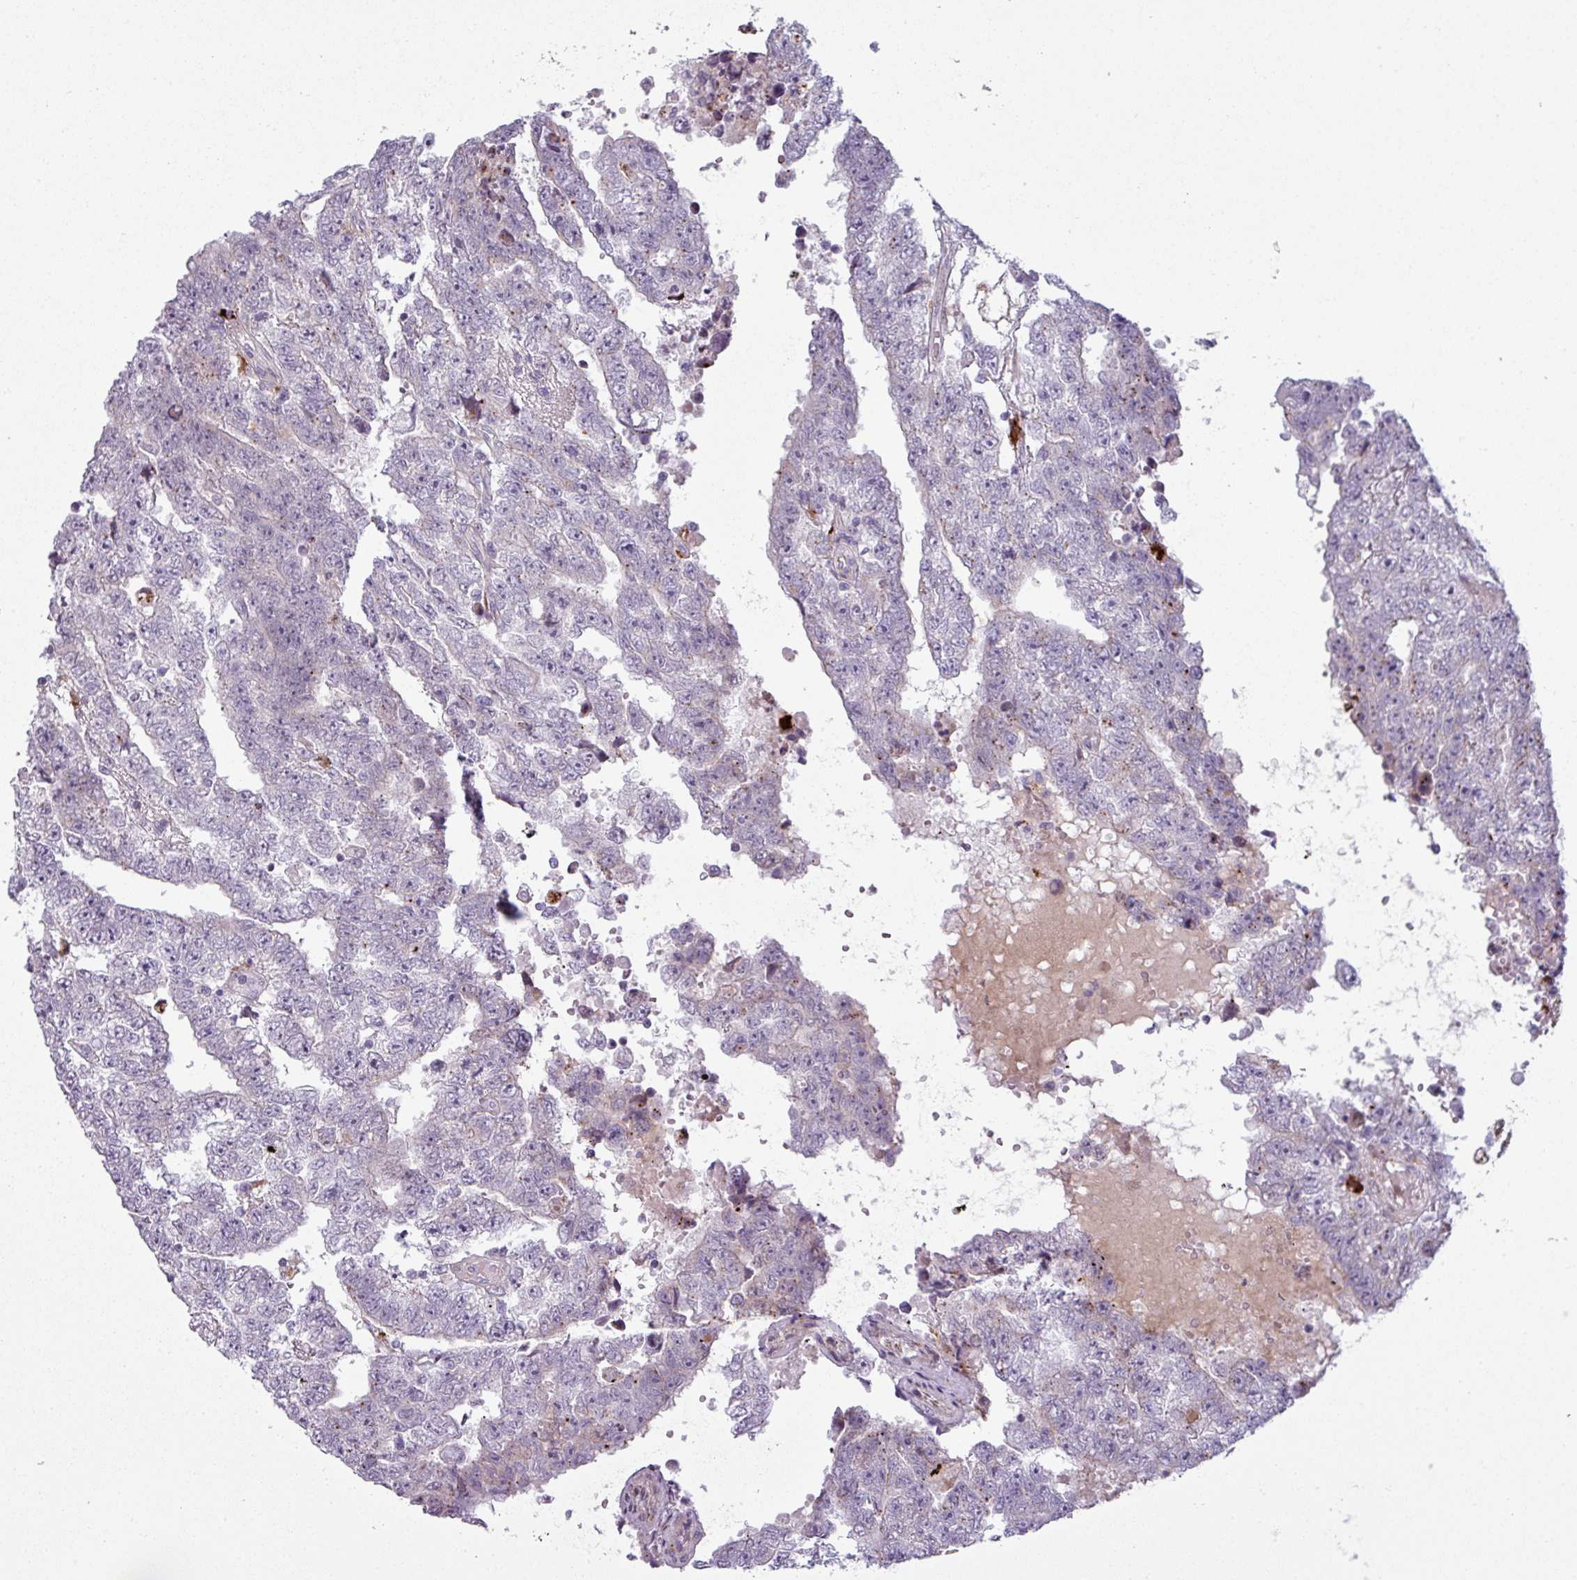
{"staining": {"intensity": "negative", "quantity": "none", "location": "none"}, "tissue": "testis cancer", "cell_type": "Tumor cells", "image_type": "cancer", "snomed": [{"axis": "morphology", "description": "Carcinoma, Embryonal, NOS"}, {"axis": "topography", "description": "Testis"}], "caption": "This micrograph is of testis cancer (embryonal carcinoma) stained with IHC to label a protein in brown with the nuclei are counter-stained blue. There is no expression in tumor cells.", "gene": "MAP7D2", "patient": {"sex": "male", "age": 25}}